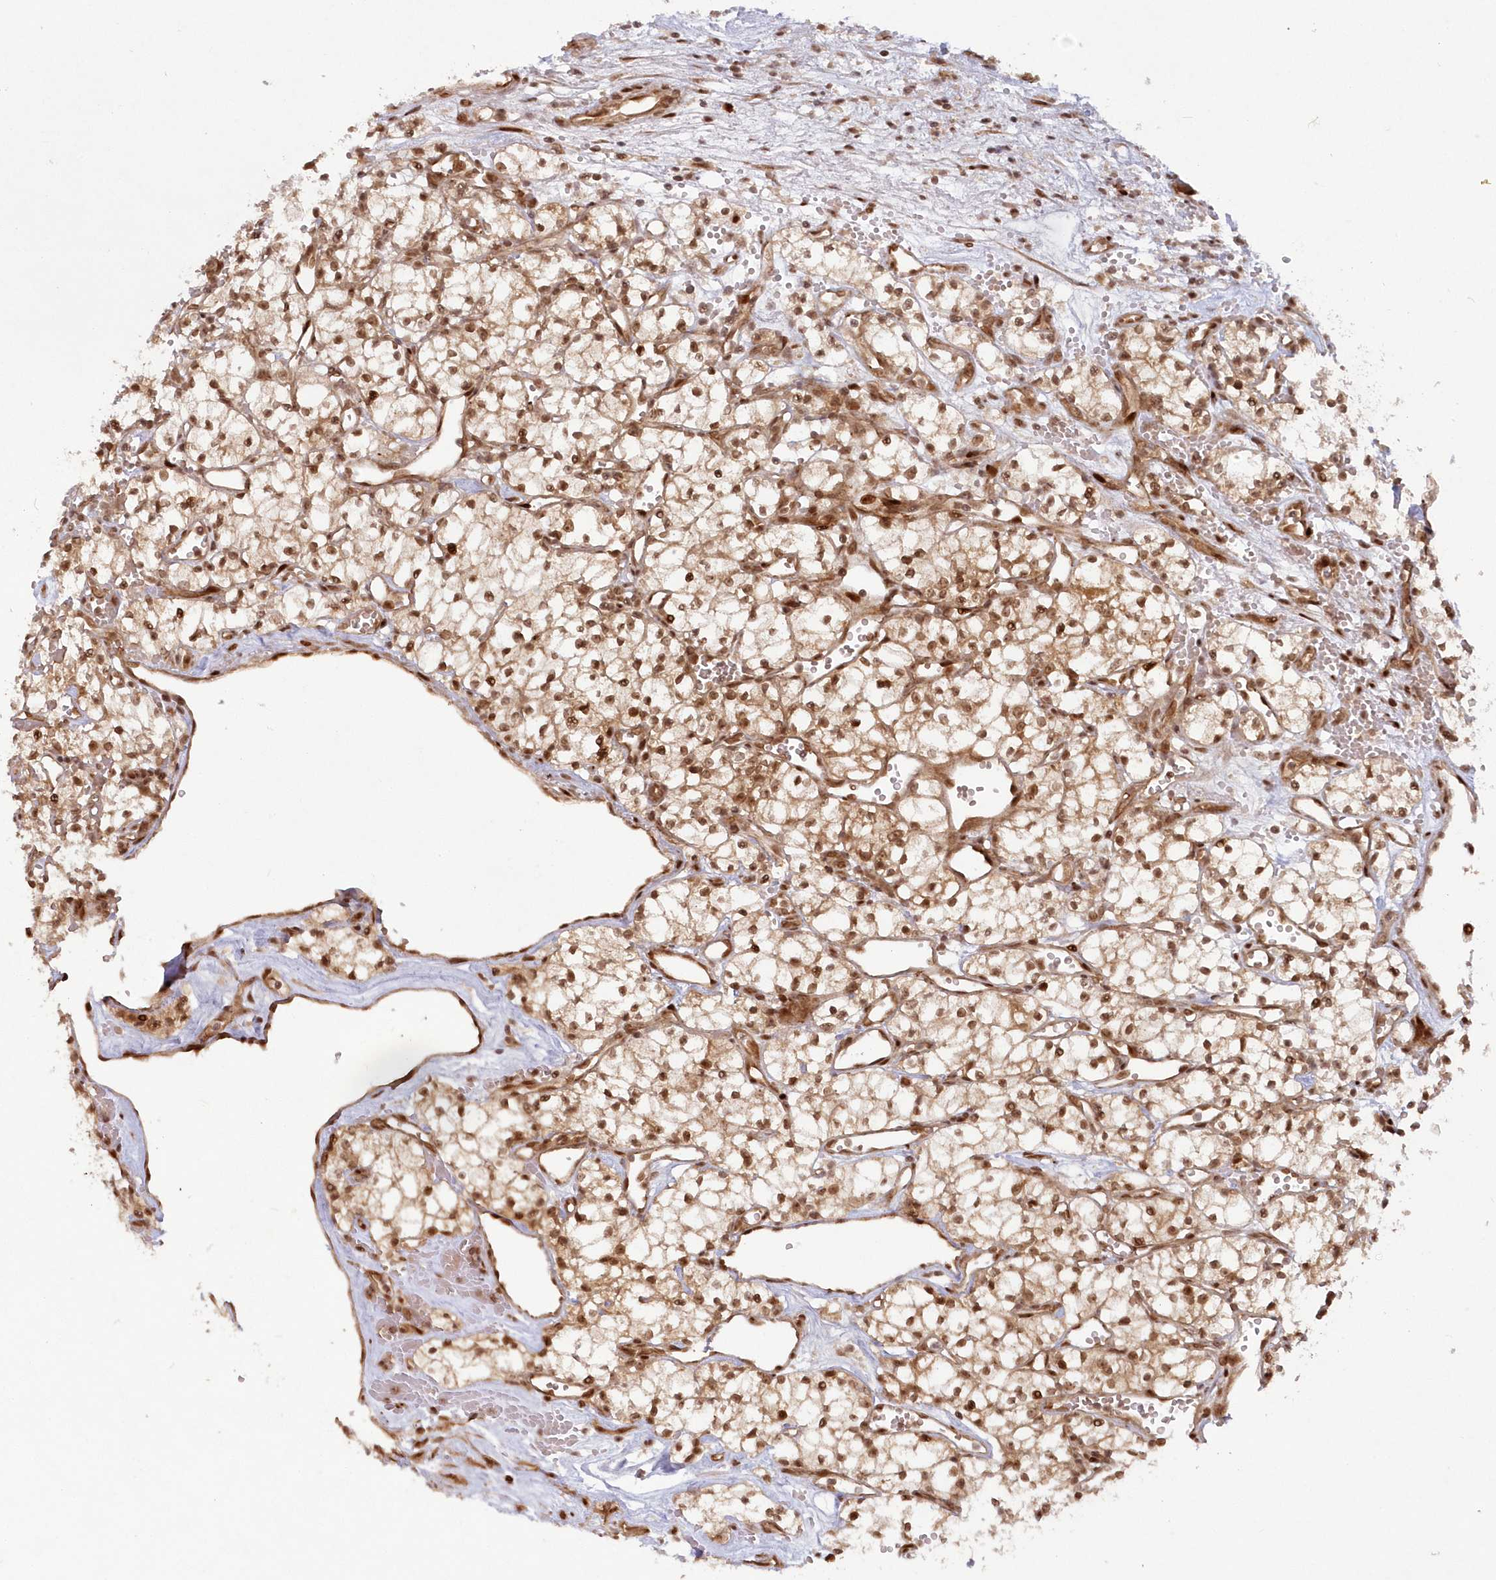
{"staining": {"intensity": "moderate", "quantity": ">75%", "location": "nuclear"}, "tissue": "renal cancer", "cell_type": "Tumor cells", "image_type": "cancer", "snomed": [{"axis": "morphology", "description": "Adenocarcinoma, NOS"}, {"axis": "topography", "description": "Kidney"}], "caption": "High-power microscopy captured an immunohistochemistry (IHC) photomicrograph of renal cancer (adenocarcinoma), revealing moderate nuclear staining in about >75% of tumor cells. (Stains: DAB (3,3'-diaminobenzidine) in brown, nuclei in blue, Microscopy: brightfield microscopy at high magnification).", "gene": "TOGARAM2", "patient": {"sex": "male", "age": 59}}